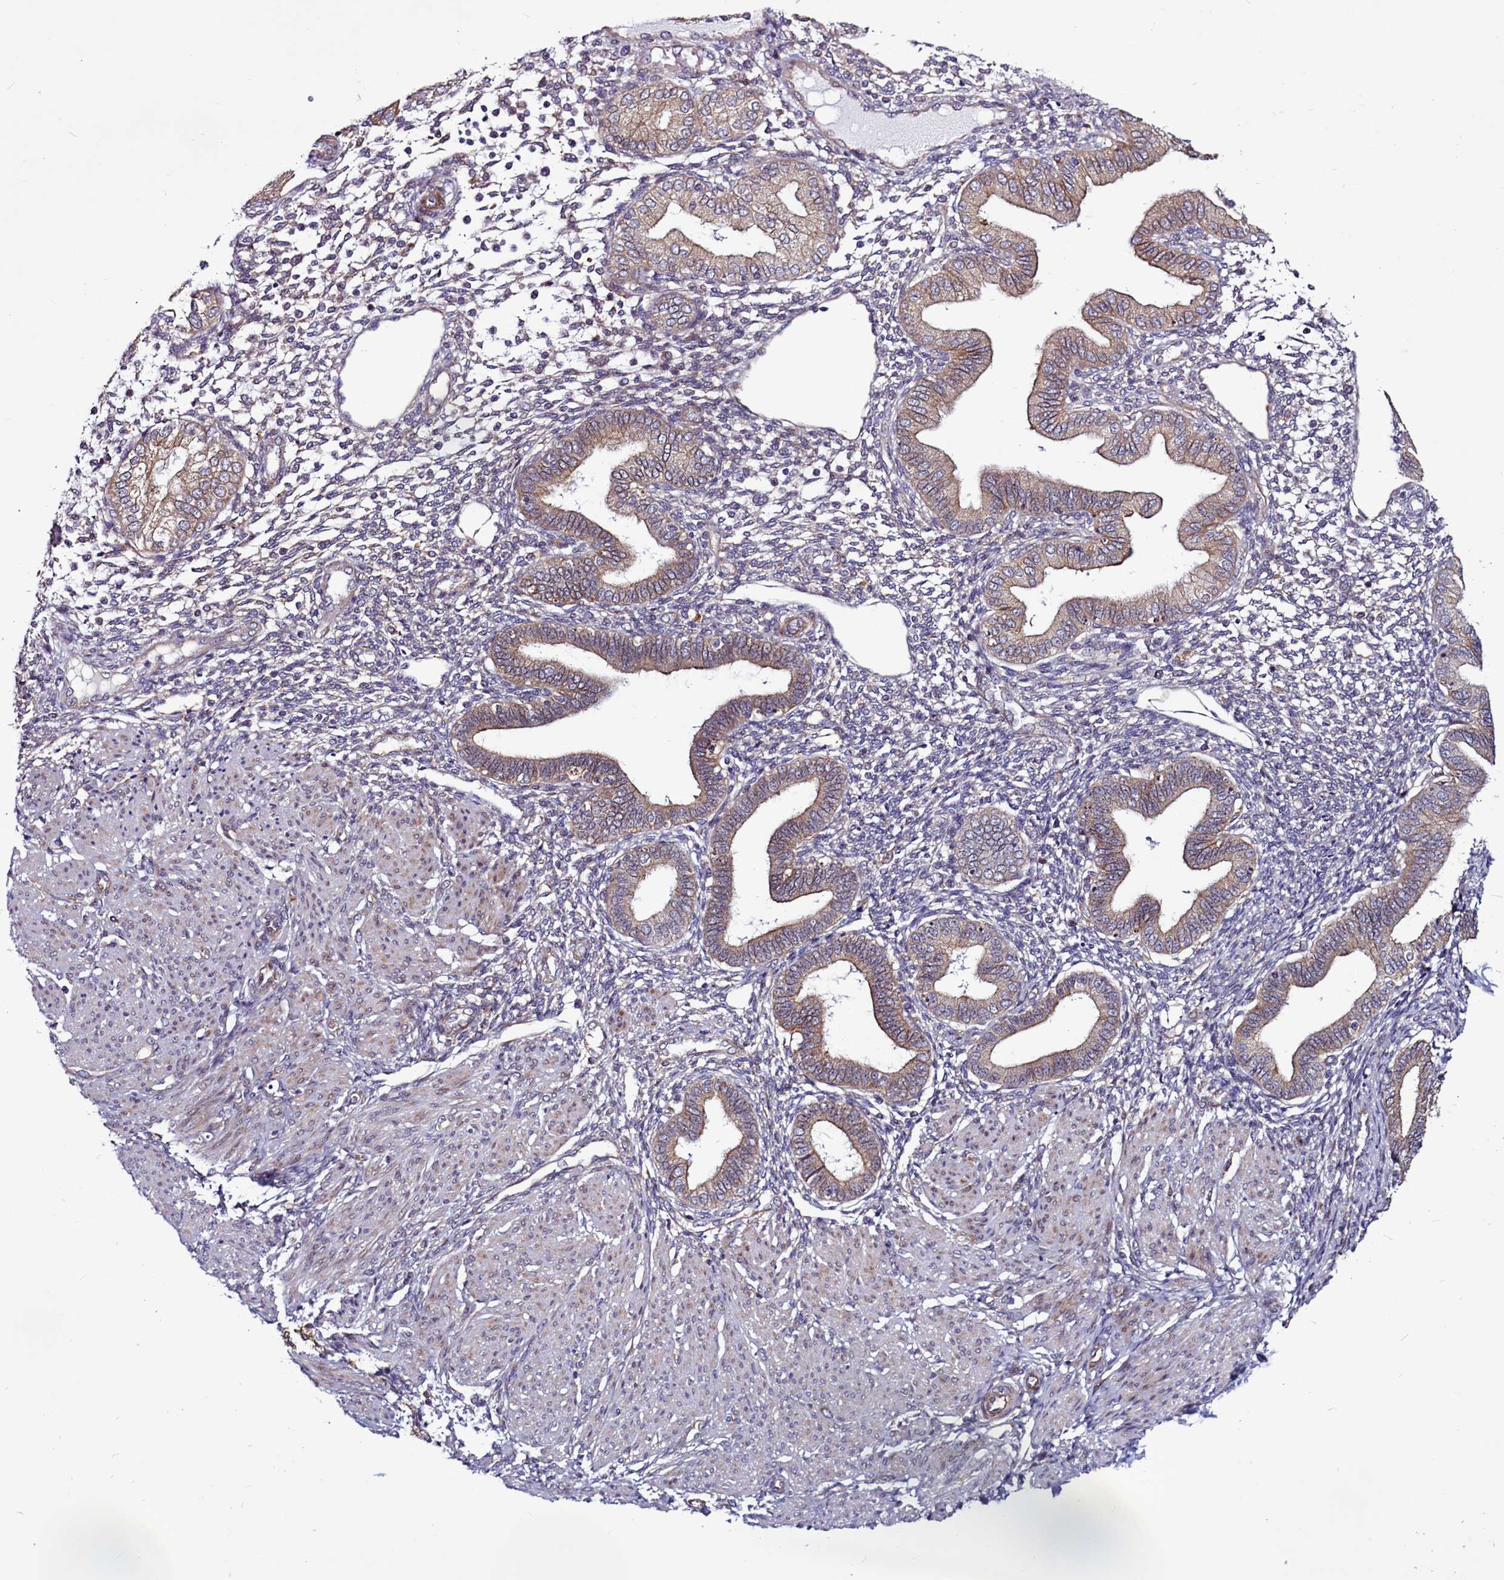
{"staining": {"intensity": "weak", "quantity": "<25%", "location": "cytoplasmic/membranous"}, "tissue": "endometrium", "cell_type": "Cells in endometrial stroma", "image_type": "normal", "snomed": [{"axis": "morphology", "description": "Normal tissue, NOS"}, {"axis": "topography", "description": "Endometrium"}], "caption": "Cells in endometrial stroma show no significant protein expression in unremarkable endometrium. (Stains: DAB IHC with hematoxylin counter stain, Microscopy: brightfield microscopy at high magnification).", "gene": "MCRIP1", "patient": {"sex": "female", "age": 53}}